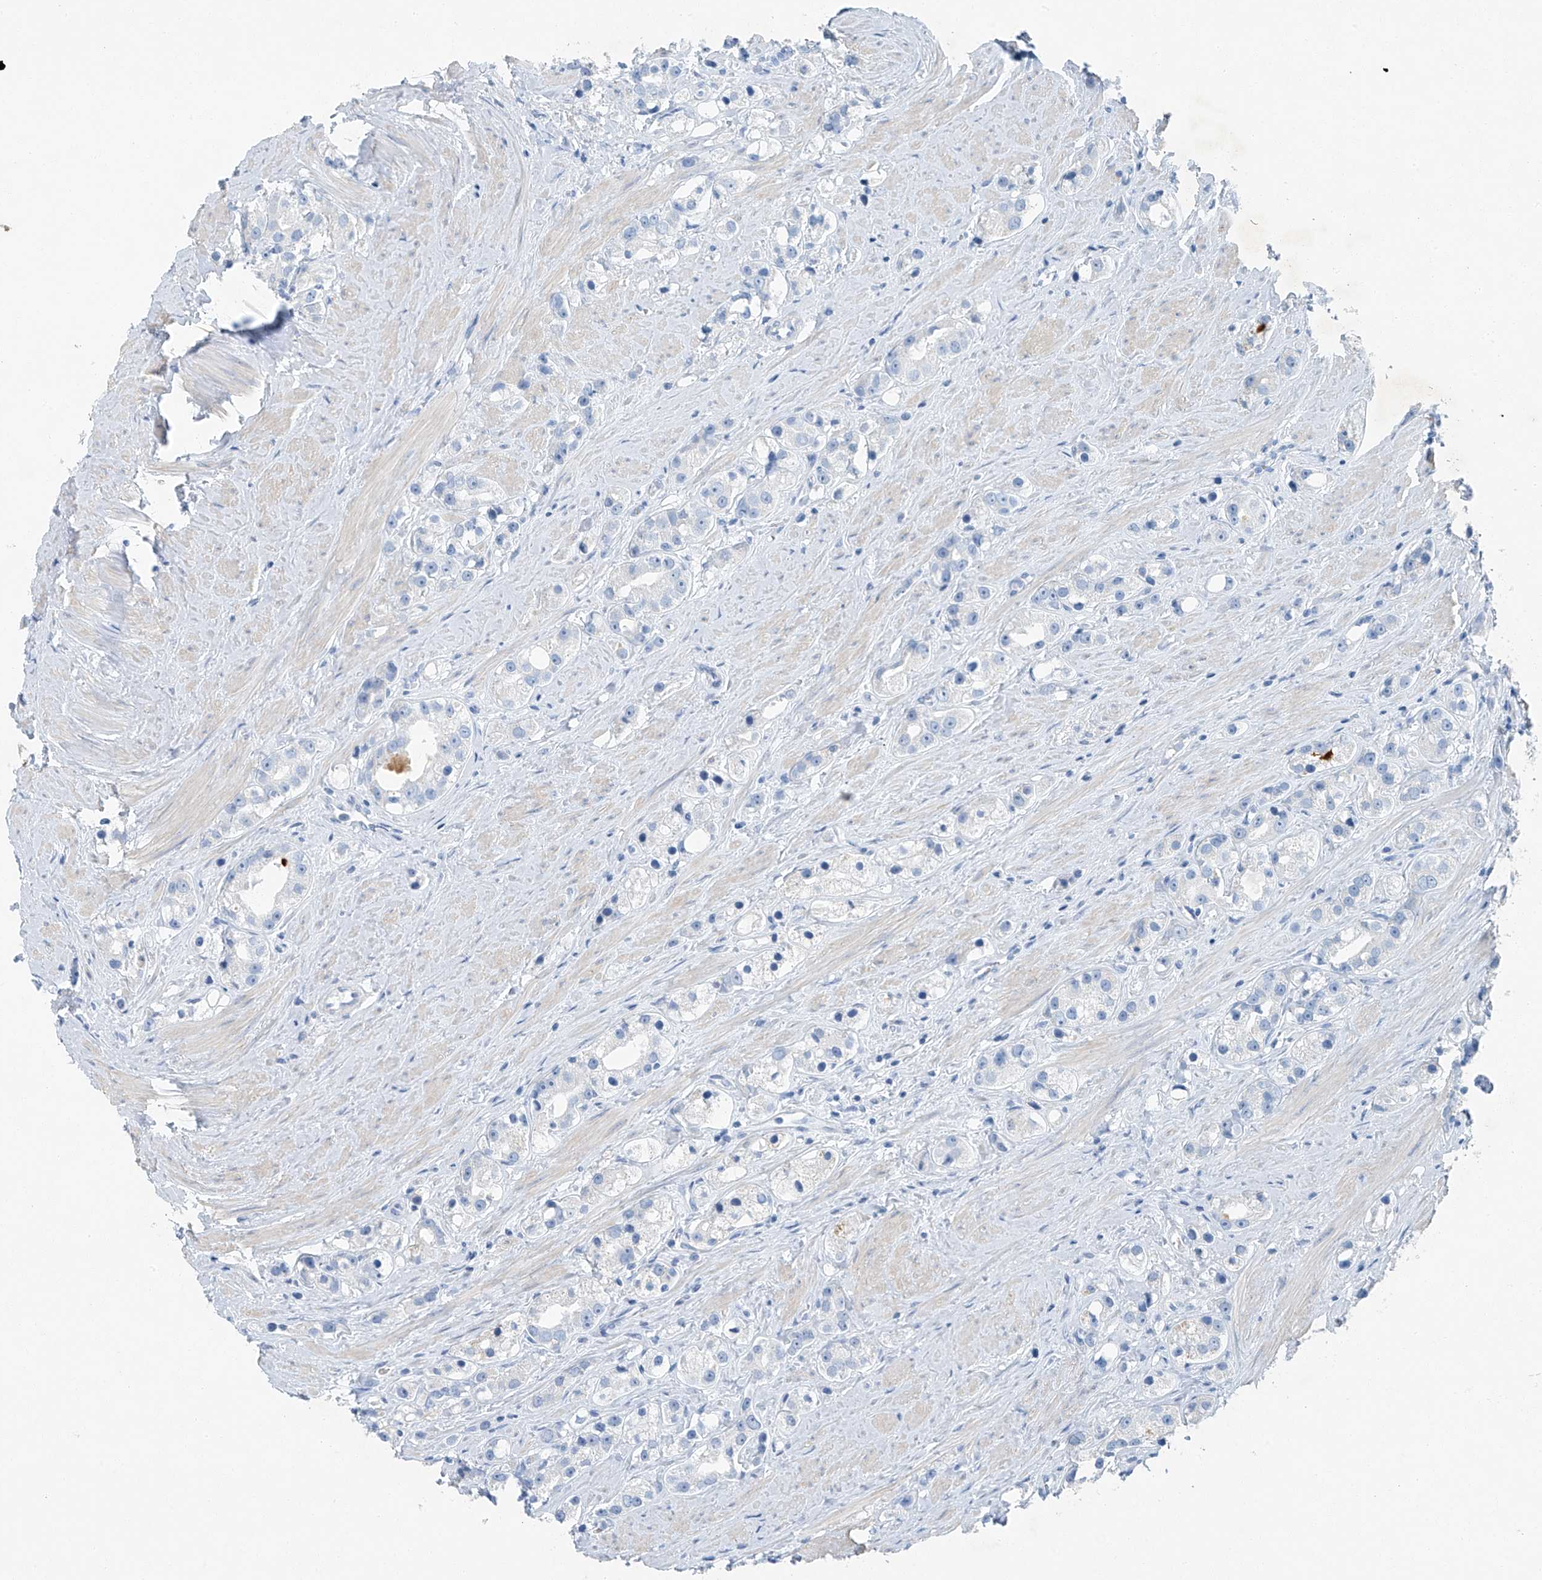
{"staining": {"intensity": "negative", "quantity": "none", "location": "none"}, "tissue": "prostate cancer", "cell_type": "Tumor cells", "image_type": "cancer", "snomed": [{"axis": "morphology", "description": "Adenocarcinoma, NOS"}, {"axis": "topography", "description": "Prostate"}], "caption": "Immunohistochemical staining of prostate cancer reveals no significant positivity in tumor cells. (DAB IHC with hematoxylin counter stain).", "gene": "C1orf87", "patient": {"sex": "male", "age": 79}}